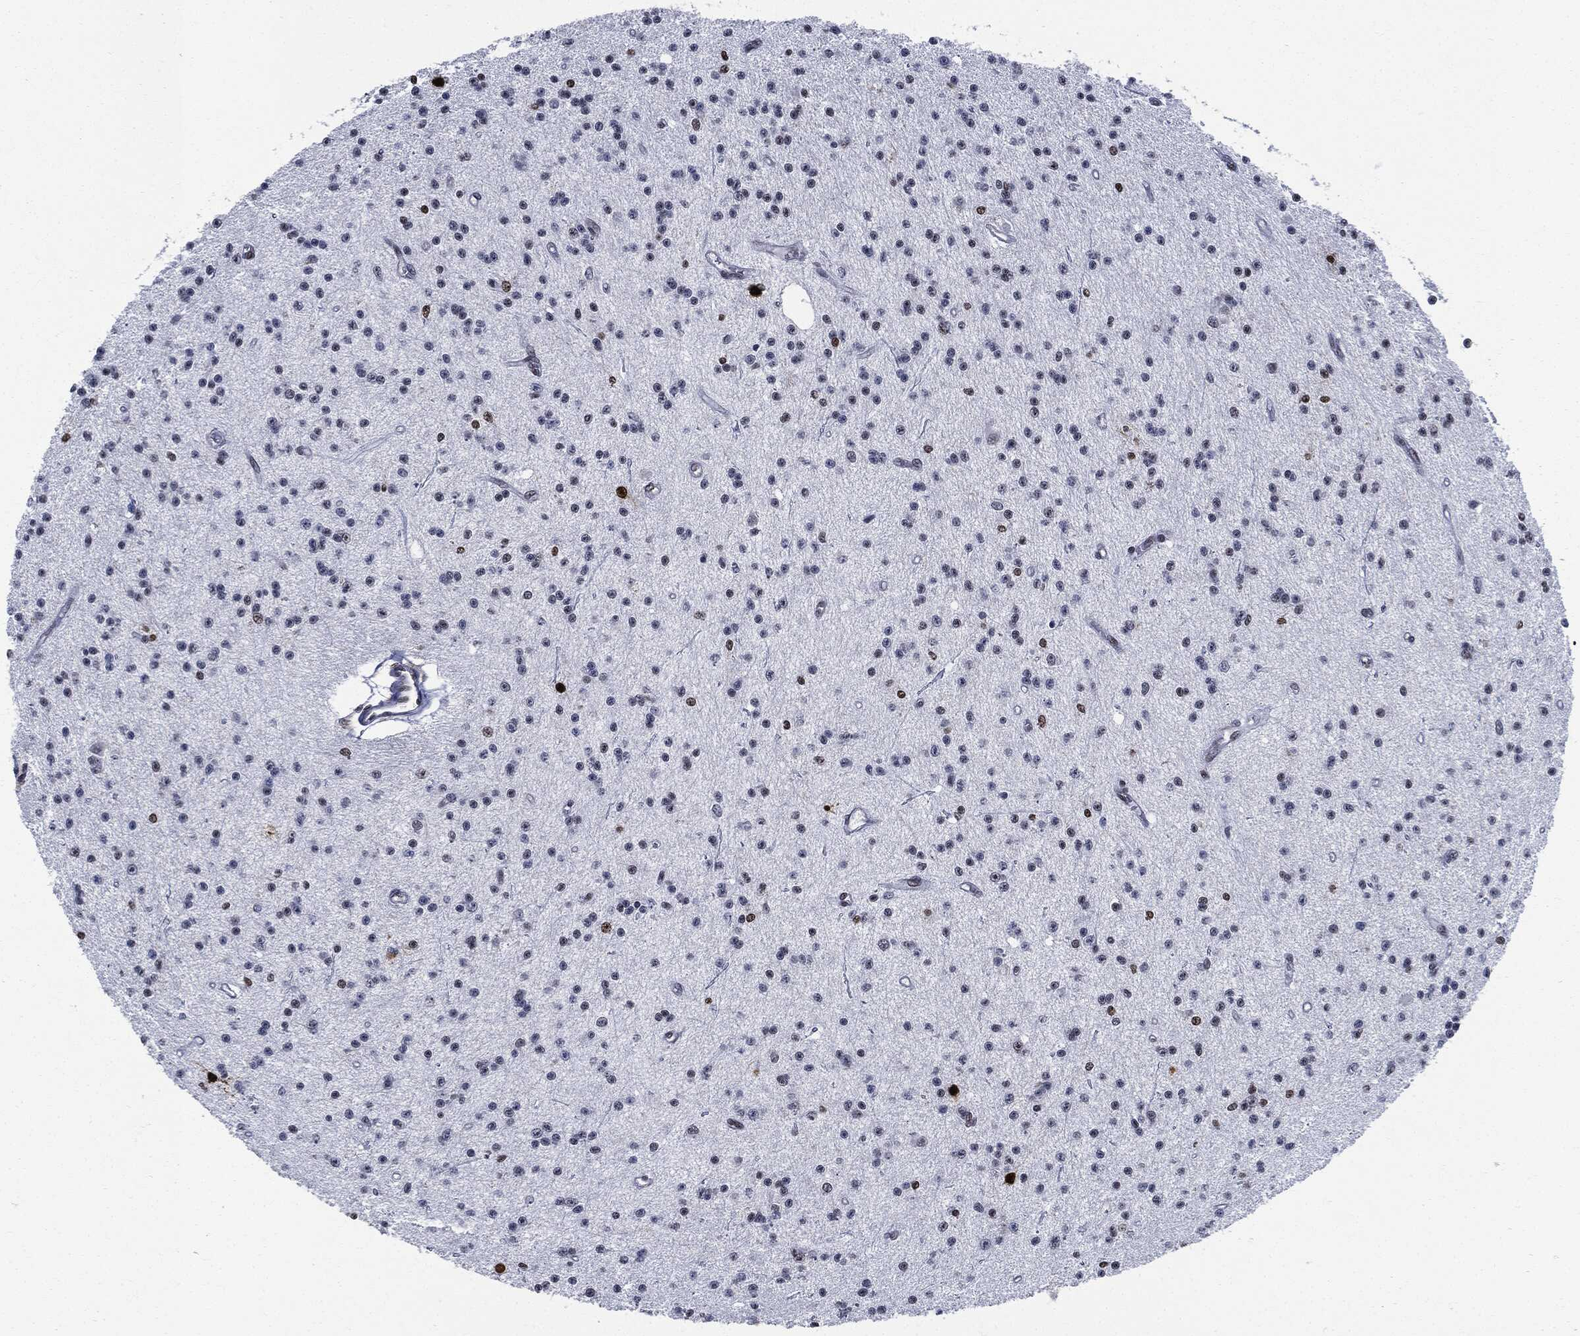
{"staining": {"intensity": "moderate", "quantity": "<25%", "location": "nuclear"}, "tissue": "glioma", "cell_type": "Tumor cells", "image_type": "cancer", "snomed": [{"axis": "morphology", "description": "Glioma, malignant, Low grade"}, {"axis": "topography", "description": "Brain"}], "caption": "This histopathology image exhibits immunohistochemistry staining of glioma, with low moderate nuclear staining in about <25% of tumor cells.", "gene": "PCNA", "patient": {"sex": "male", "age": 27}}